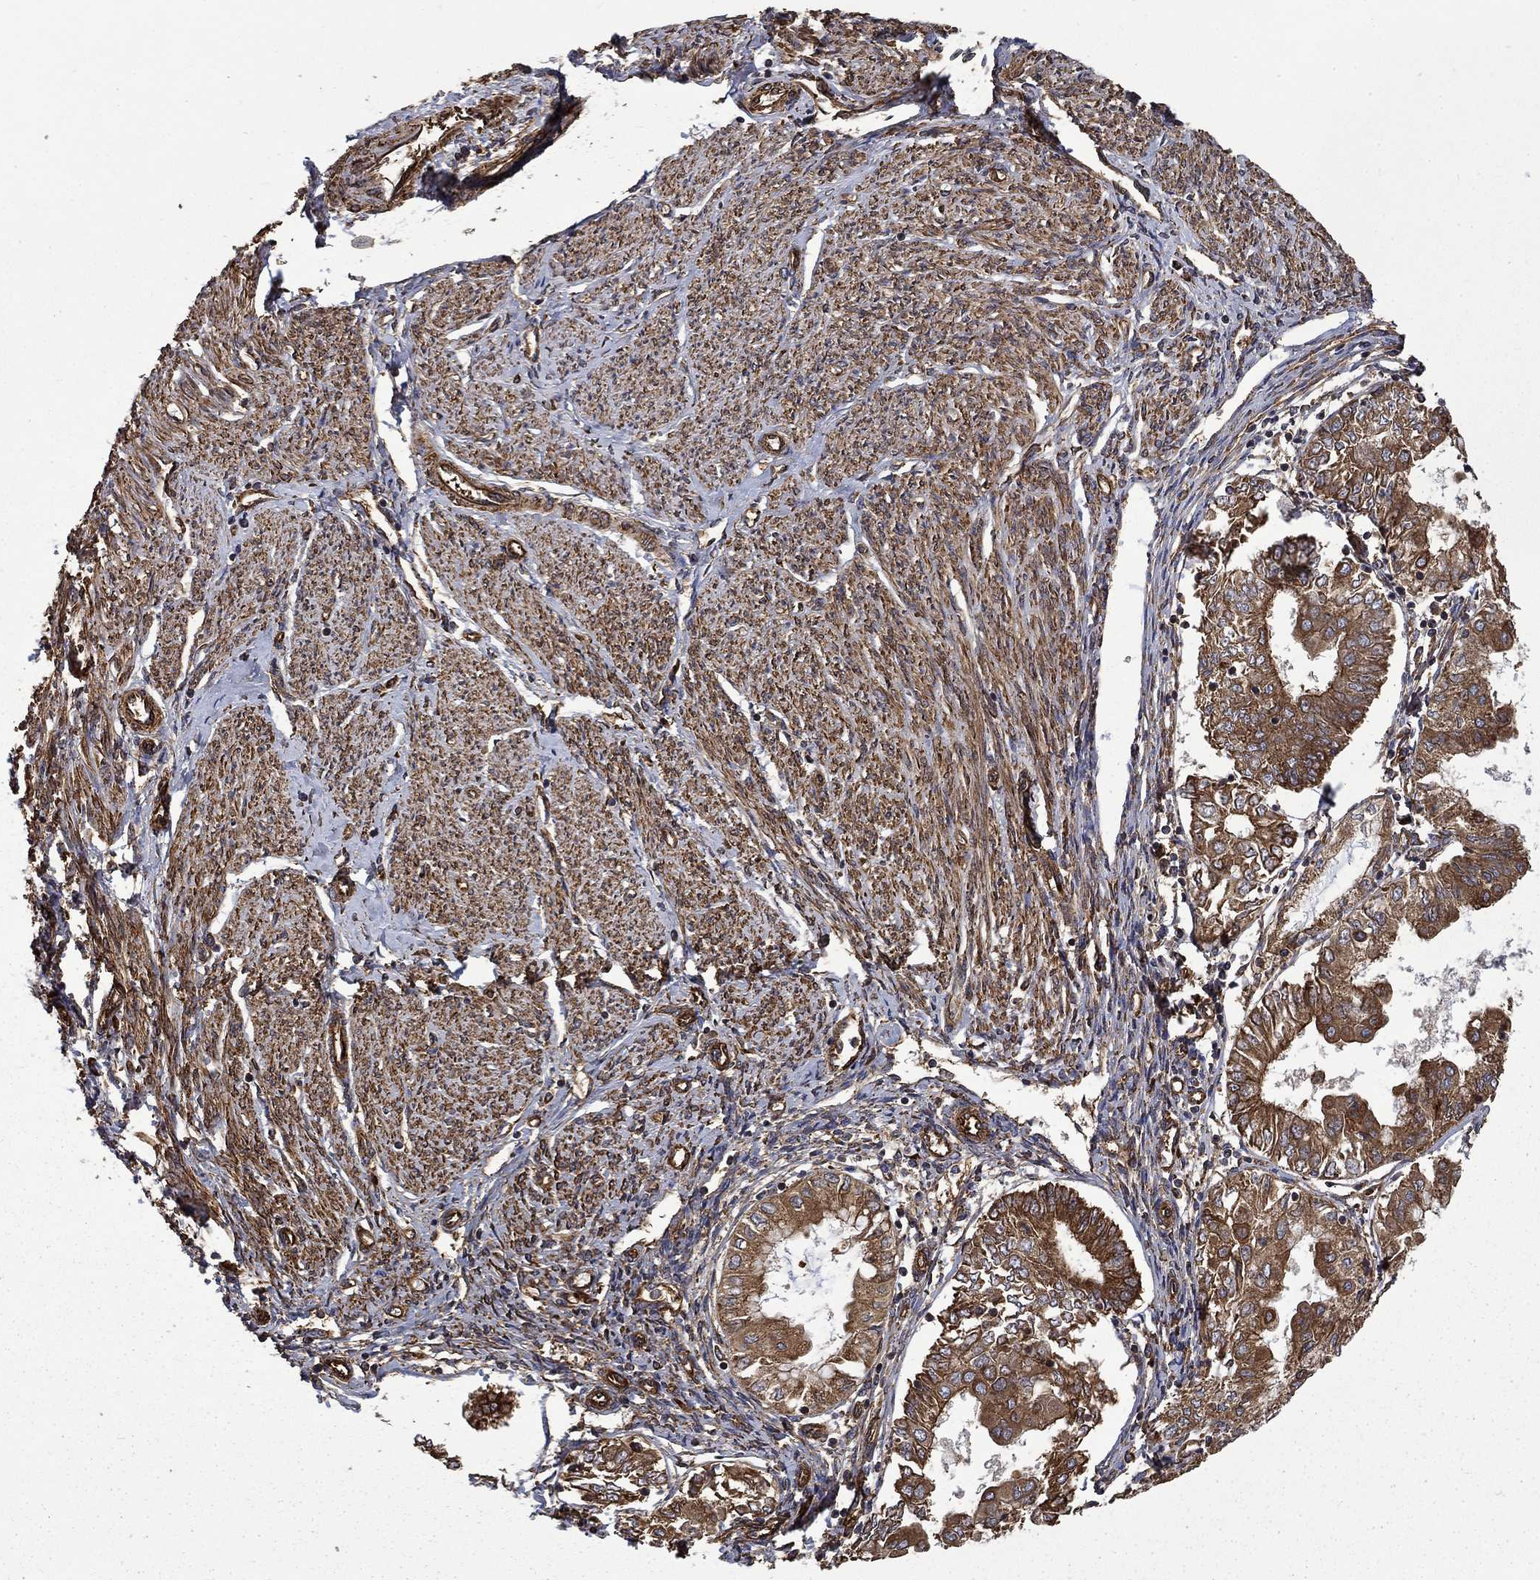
{"staining": {"intensity": "strong", "quantity": "25%-75%", "location": "cytoplasmic/membranous"}, "tissue": "endometrial cancer", "cell_type": "Tumor cells", "image_type": "cancer", "snomed": [{"axis": "morphology", "description": "Adenocarcinoma, NOS"}, {"axis": "topography", "description": "Endometrium"}], "caption": "Endometrial cancer was stained to show a protein in brown. There is high levels of strong cytoplasmic/membranous positivity in approximately 25%-75% of tumor cells.", "gene": "CUTC", "patient": {"sex": "female", "age": 68}}